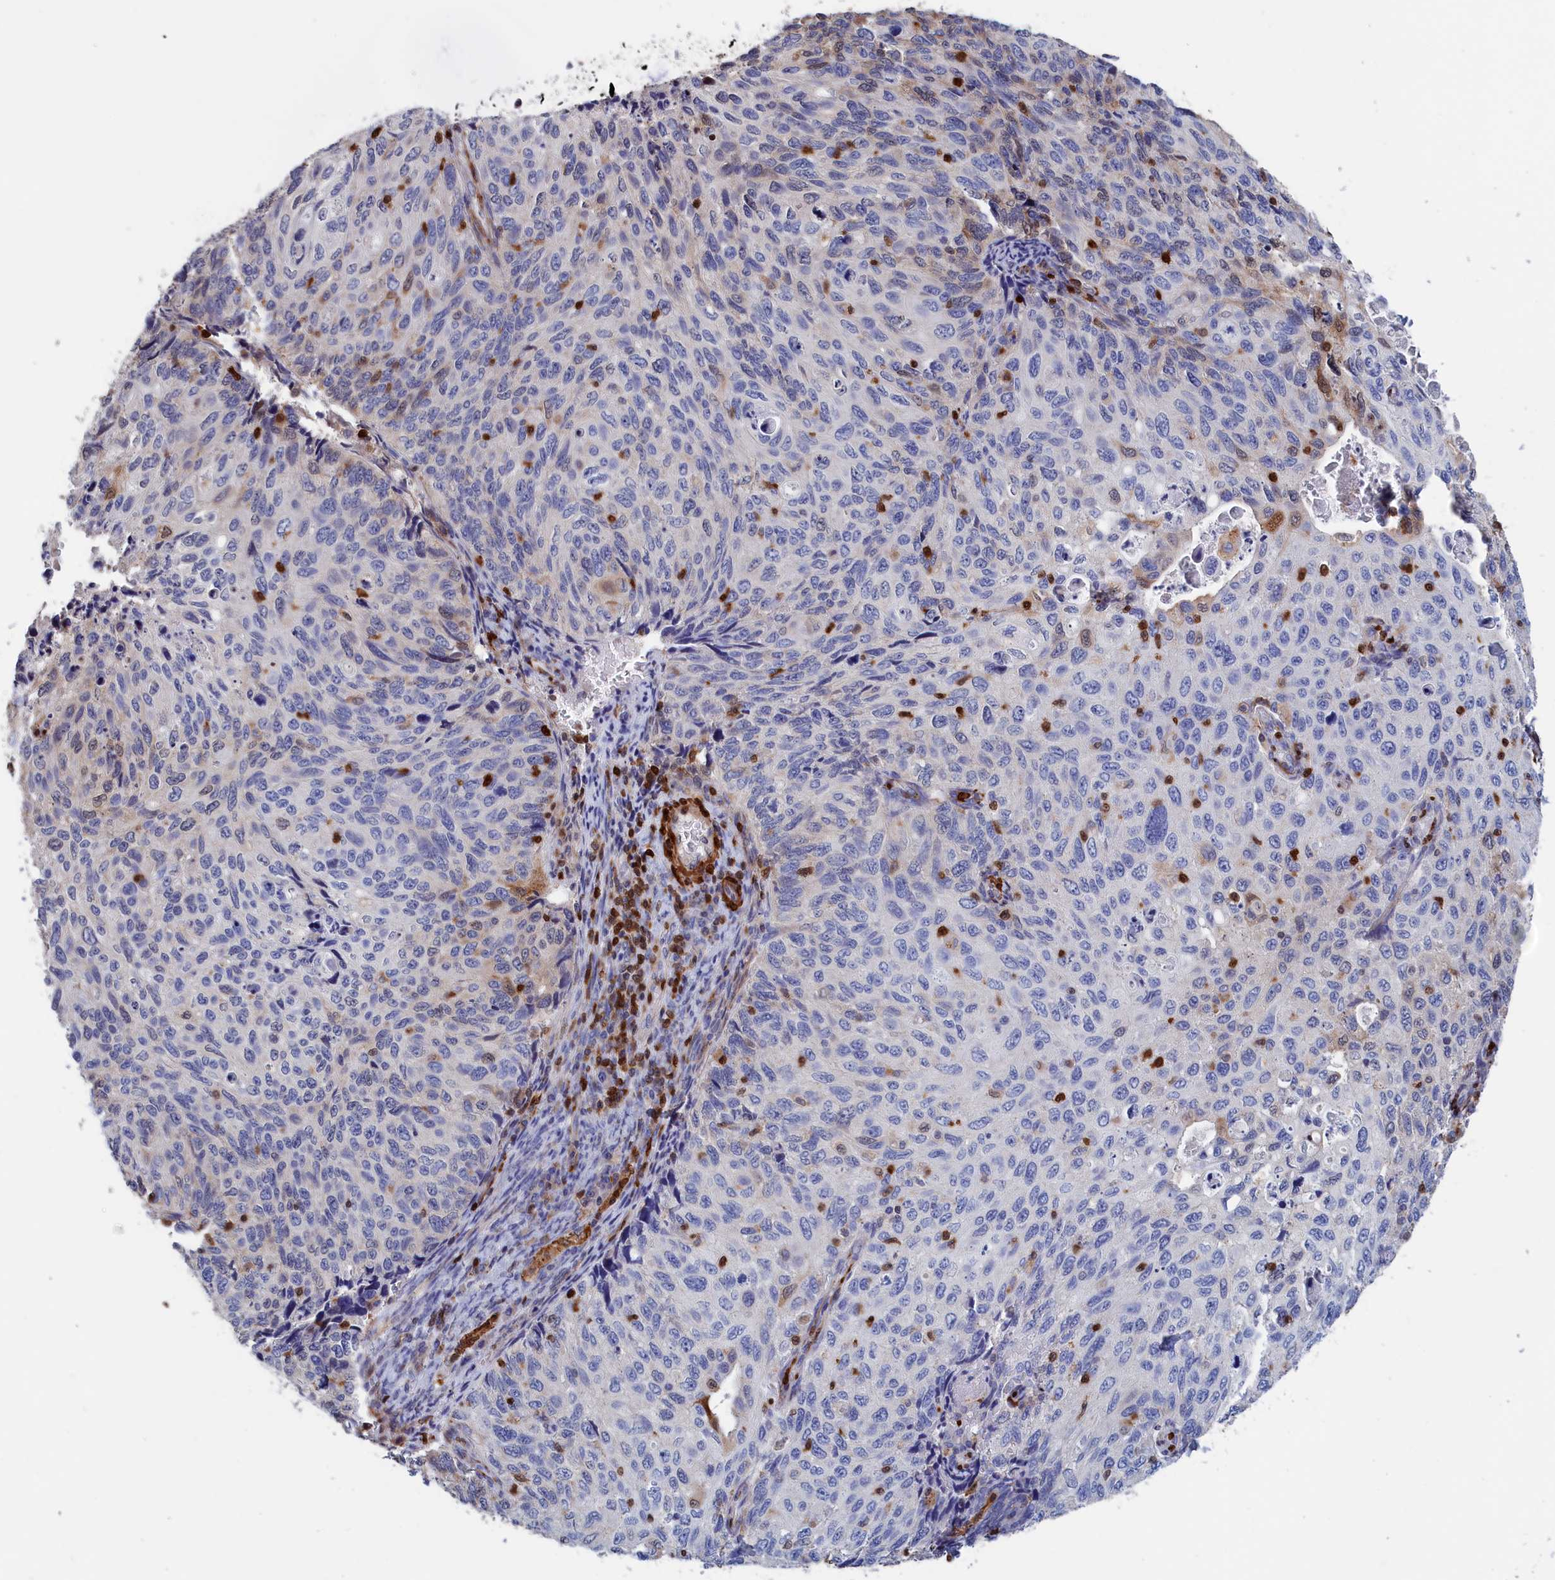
{"staining": {"intensity": "negative", "quantity": "none", "location": "none"}, "tissue": "cervical cancer", "cell_type": "Tumor cells", "image_type": "cancer", "snomed": [{"axis": "morphology", "description": "Squamous cell carcinoma, NOS"}, {"axis": "topography", "description": "Cervix"}], "caption": "IHC micrograph of human cervical squamous cell carcinoma stained for a protein (brown), which demonstrates no staining in tumor cells. The staining is performed using DAB (3,3'-diaminobenzidine) brown chromogen with nuclei counter-stained in using hematoxylin.", "gene": "CRIP1", "patient": {"sex": "female", "age": 70}}